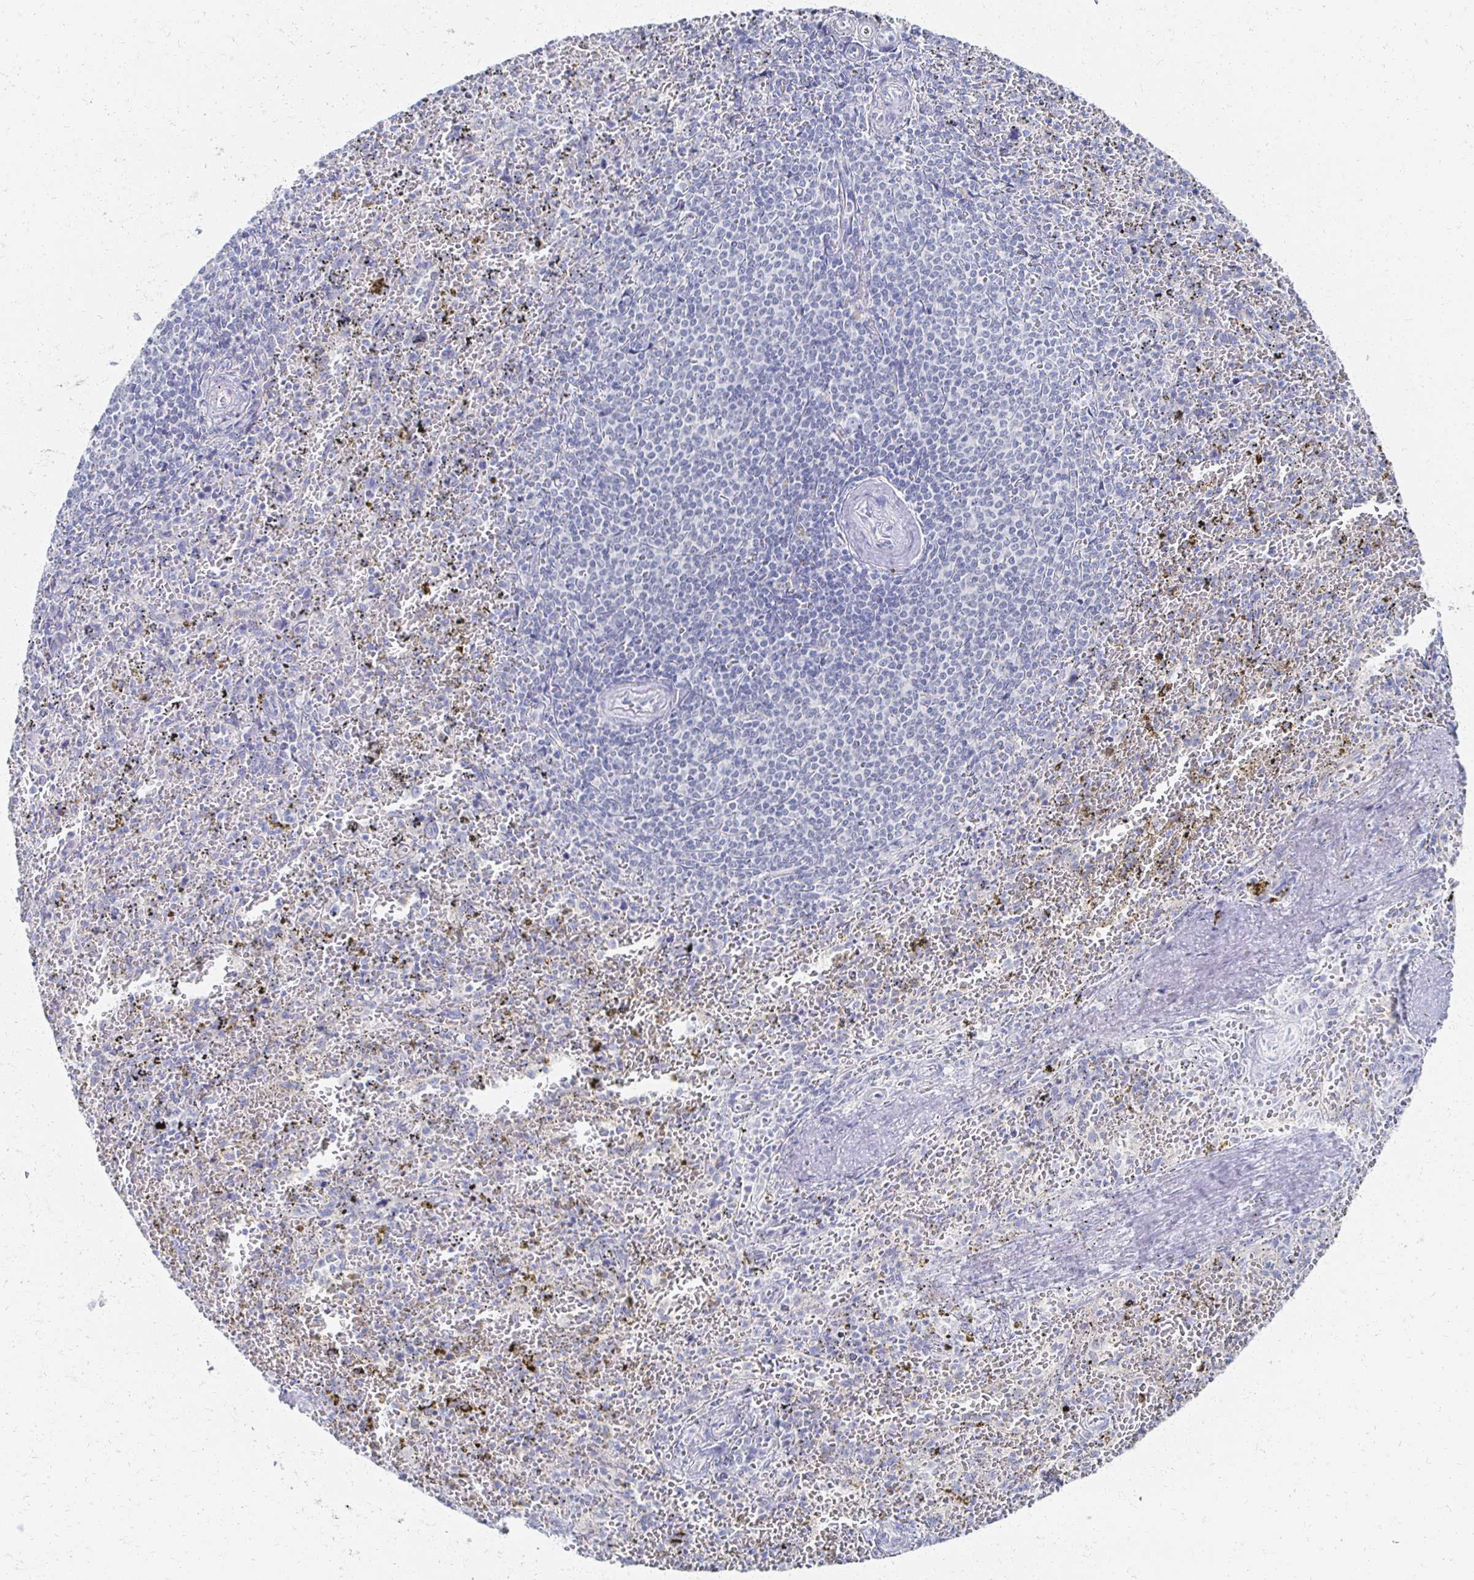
{"staining": {"intensity": "negative", "quantity": "none", "location": "none"}, "tissue": "spleen", "cell_type": "Cells in red pulp", "image_type": "normal", "snomed": [{"axis": "morphology", "description": "Normal tissue, NOS"}, {"axis": "topography", "description": "Spleen"}], "caption": "Immunohistochemistry photomicrograph of benign human spleen stained for a protein (brown), which demonstrates no positivity in cells in red pulp.", "gene": "PRR20A", "patient": {"sex": "female", "age": 50}}